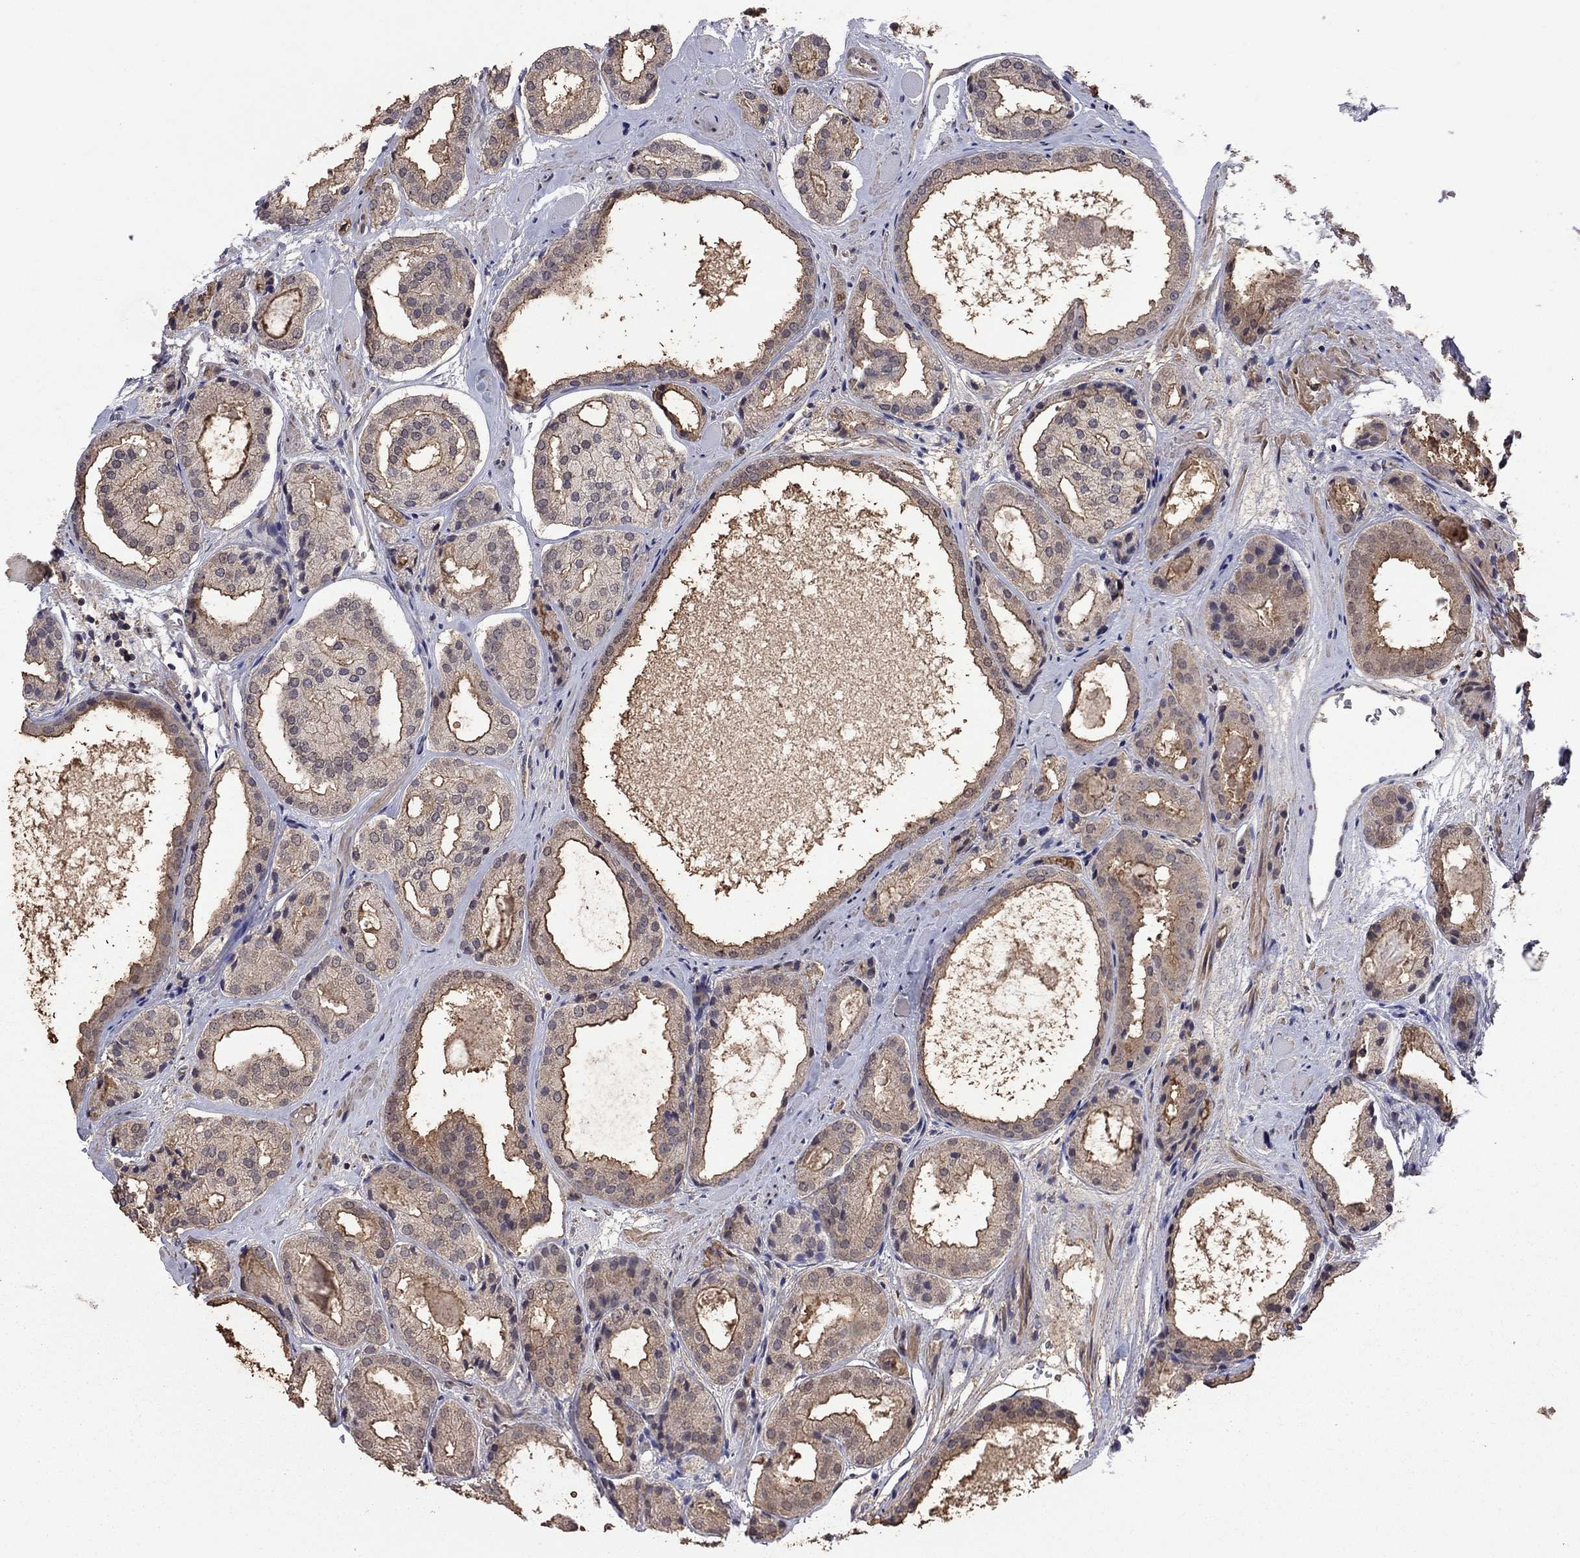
{"staining": {"intensity": "moderate", "quantity": "25%-75%", "location": "cytoplasmic/membranous"}, "tissue": "prostate cancer", "cell_type": "Tumor cells", "image_type": "cancer", "snomed": [{"axis": "morphology", "description": "Adenocarcinoma, Low grade"}, {"axis": "topography", "description": "Prostate"}], "caption": "An immunohistochemistry (IHC) micrograph of tumor tissue is shown. Protein staining in brown highlights moderate cytoplasmic/membranous positivity in prostate cancer (adenocarcinoma (low-grade)) within tumor cells.", "gene": "TSNARE1", "patient": {"sex": "male", "age": 69}}